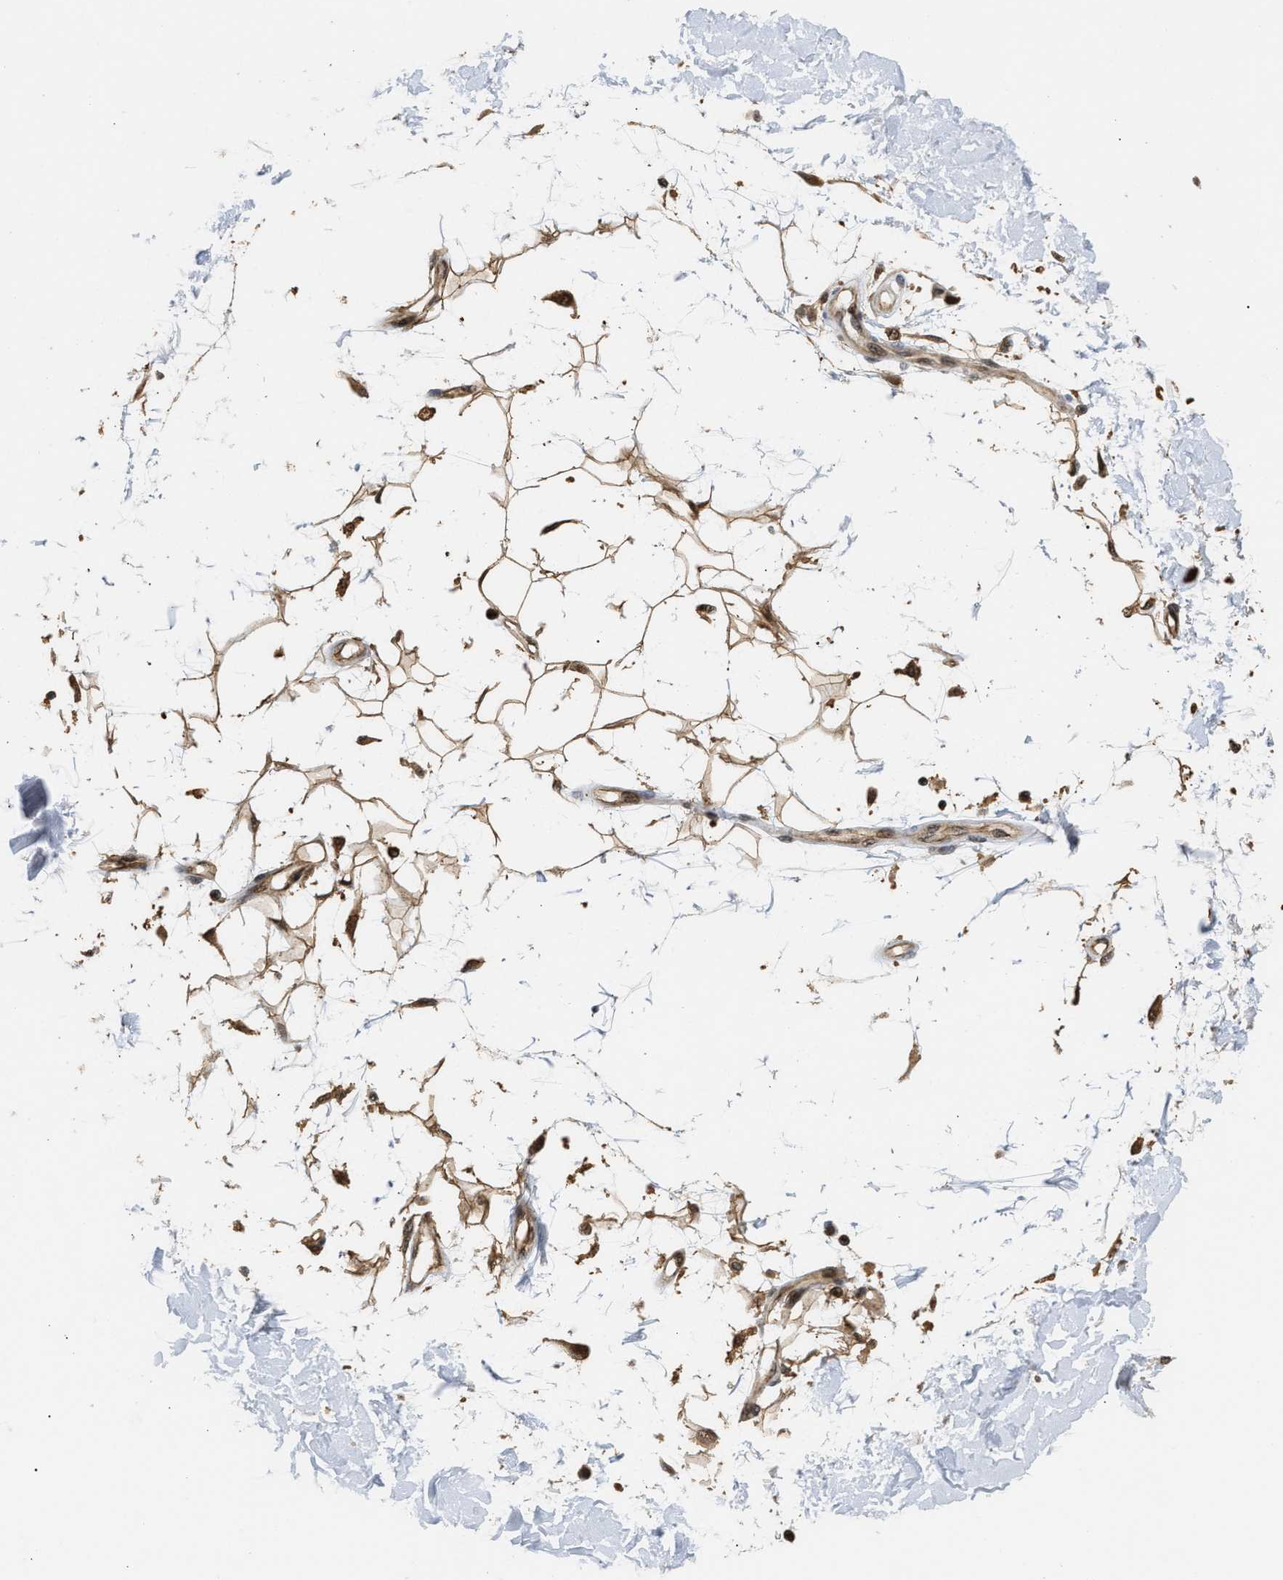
{"staining": {"intensity": "moderate", "quantity": ">75%", "location": "cytoplasmic/membranous,nuclear"}, "tissue": "adipose tissue", "cell_type": "Adipocytes", "image_type": "normal", "snomed": [{"axis": "morphology", "description": "Squamous cell carcinoma, NOS"}, {"axis": "topography", "description": "Skin"}], "caption": "The immunohistochemical stain highlights moderate cytoplasmic/membranous,nuclear positivity in adipocytes of unremarkable adipose tissue. (Brightfield microscopy of DAB IHC at high magnification).", "gene": "ABHD5", "patient": {"sex": "male", "age": 83}}